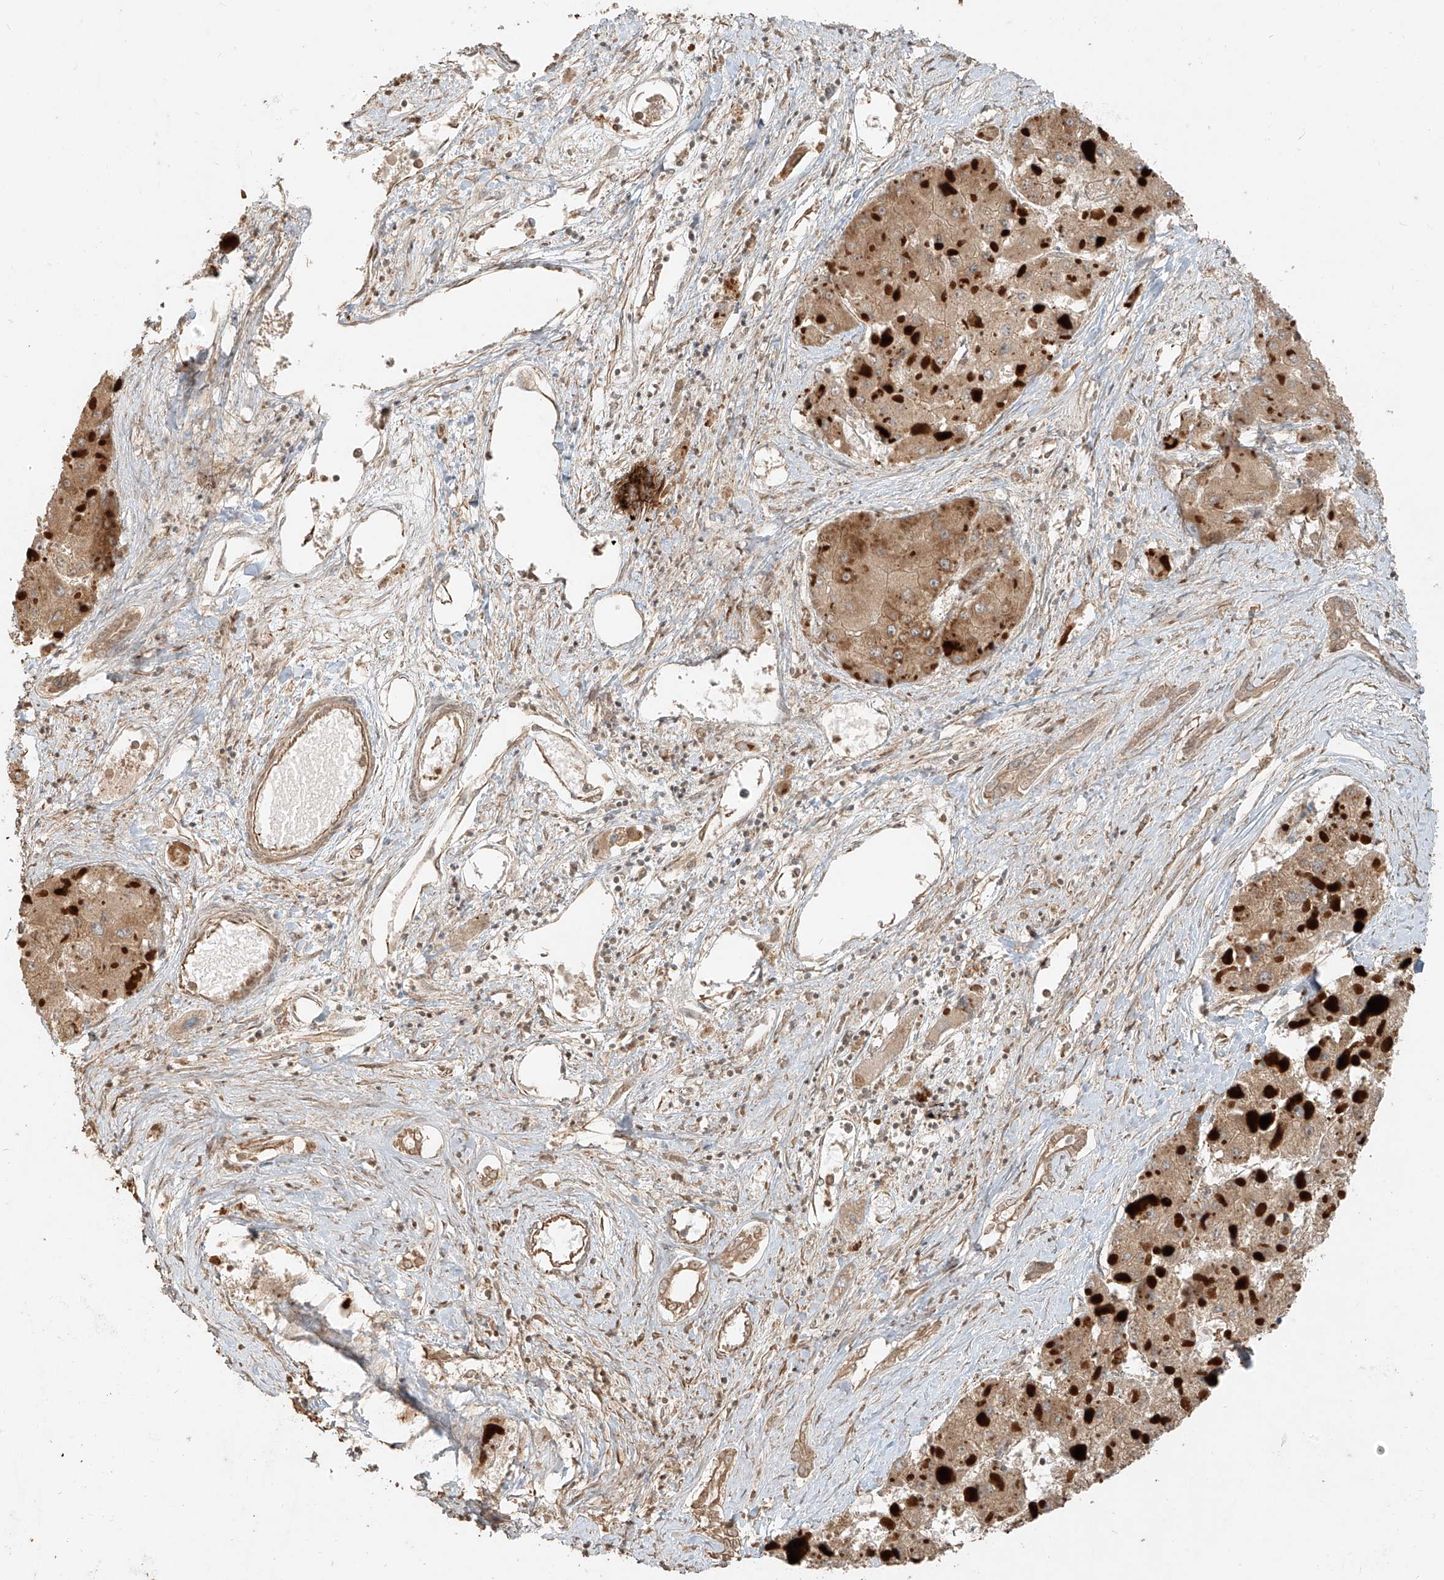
{"staining": {"intensity": "moderate", "quantity": ">75%", "location": "cytoplasmic/membranous"}, "tissue": "liver cancer", "cell_type": "Tumor cells", "image_type": "cancer", "snomed": [{"axis": "morphology", "description": "Carcinoma, Hepatocellular, NOS"}, {"axis": "topography", "description": "Liver"}], "caption": "Liver cancer (hepatocellular carcinoma) stained with DAB immunohistochemistry (IHC) shows medium levels of moderate cytoplasmic/membranous positivity in about >75% of tumor cells. (brown staining indicates protein expression, while blue staining denotes nuclei).", "gene": "ANKZF1", "patient": {"sex": "female", "age": 73}}